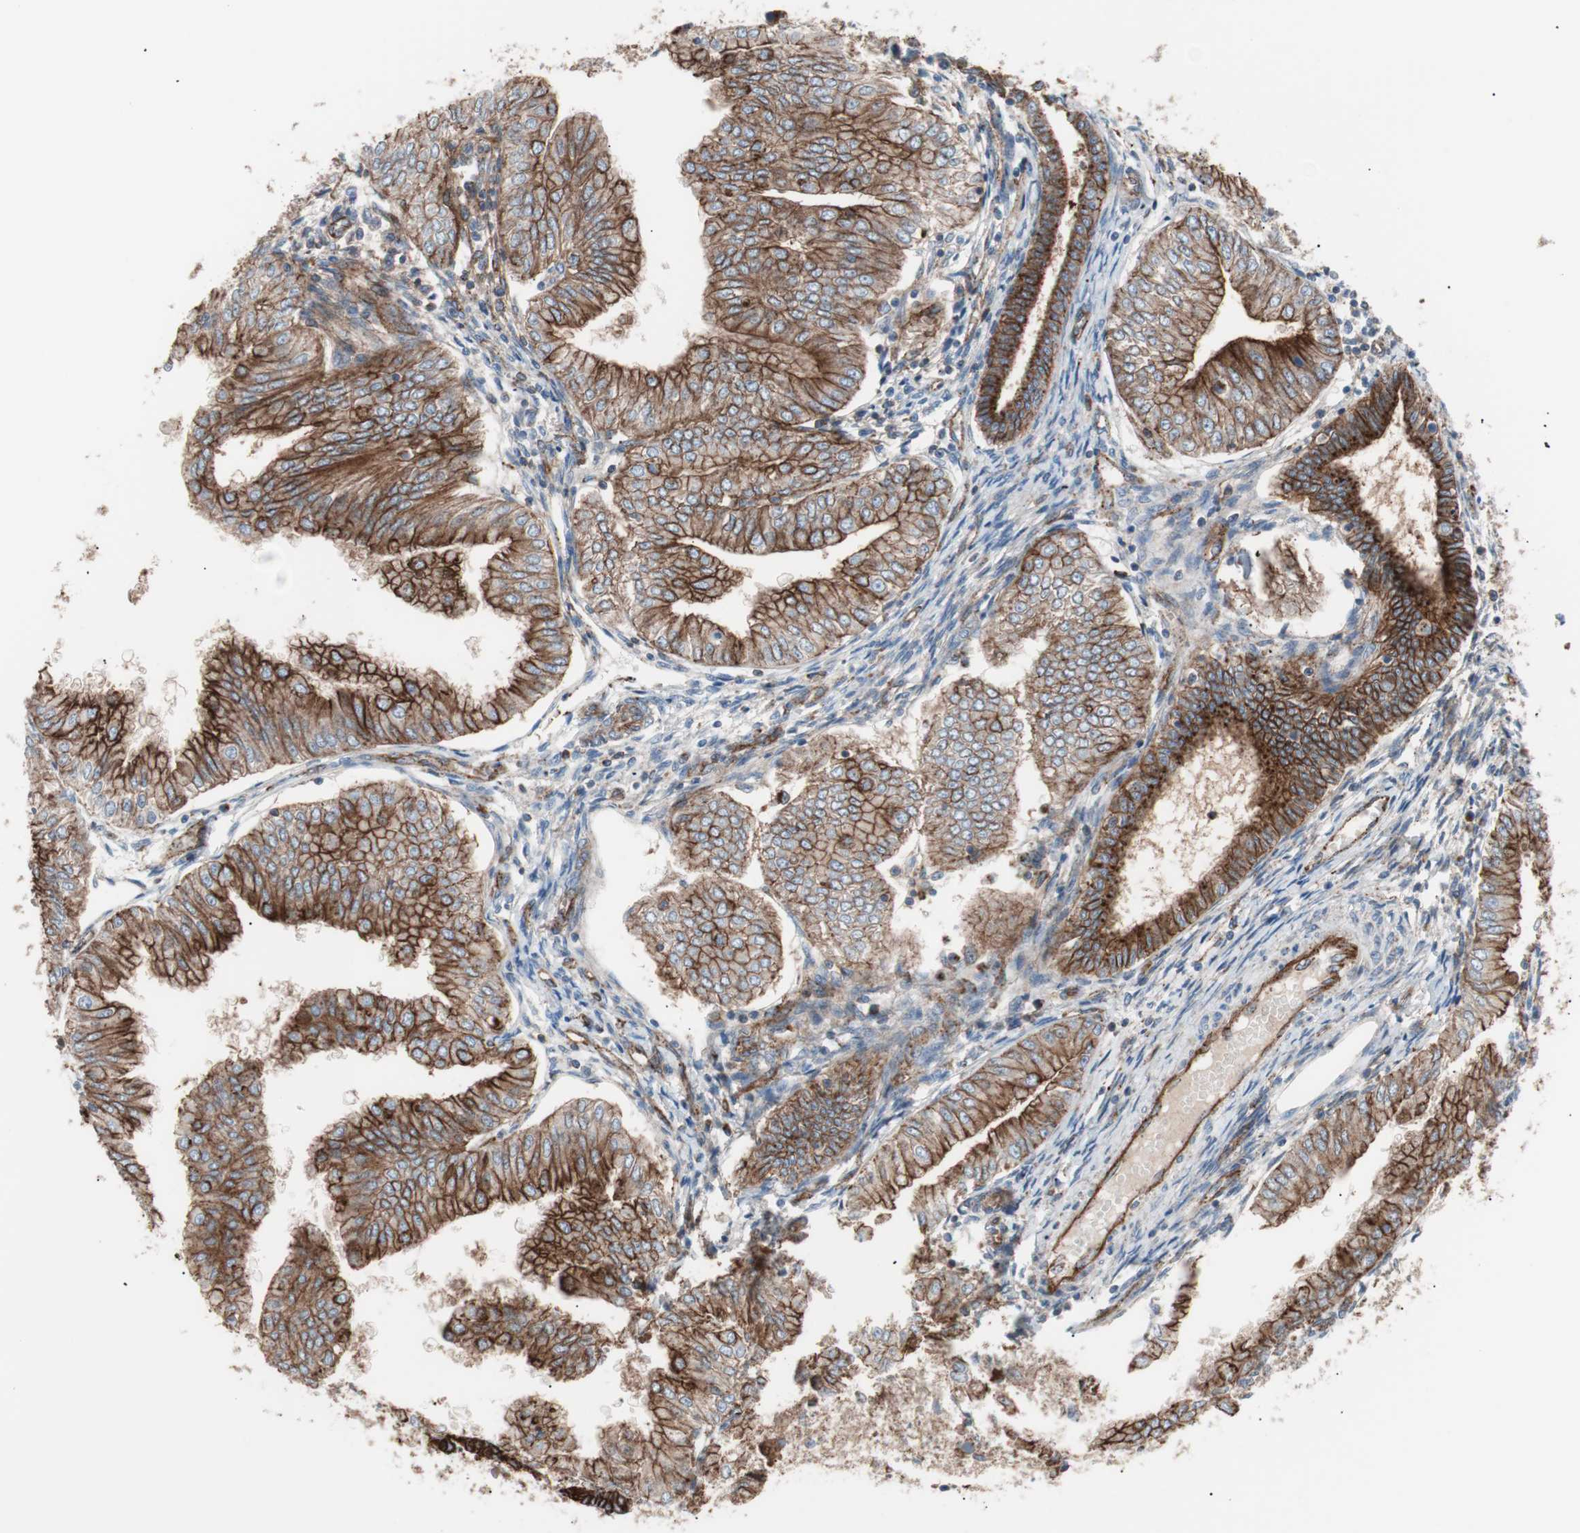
{"staining": {"intensity": "strong", "quantity": ">75%", "location": "cytoplasmic/membranous"}, "tissue": "endometrial cancer", "cell_type": "Tumor cells", "image_type": "cancer", "snomed": [{"axis": "morphology", "description": "Adenocarcinoma, NOS"}, {"axis": "topography", "description": "Endometrium"}], "caption": "This histopathology image displays immunohistochemistry staining of adenocarcinoma (endometrial), with high strong cytoplasmic/membranous expression in about >75% of tumor cells.", "gene": "FLOT2", "patient": {"sex": "female", "age": 53}}